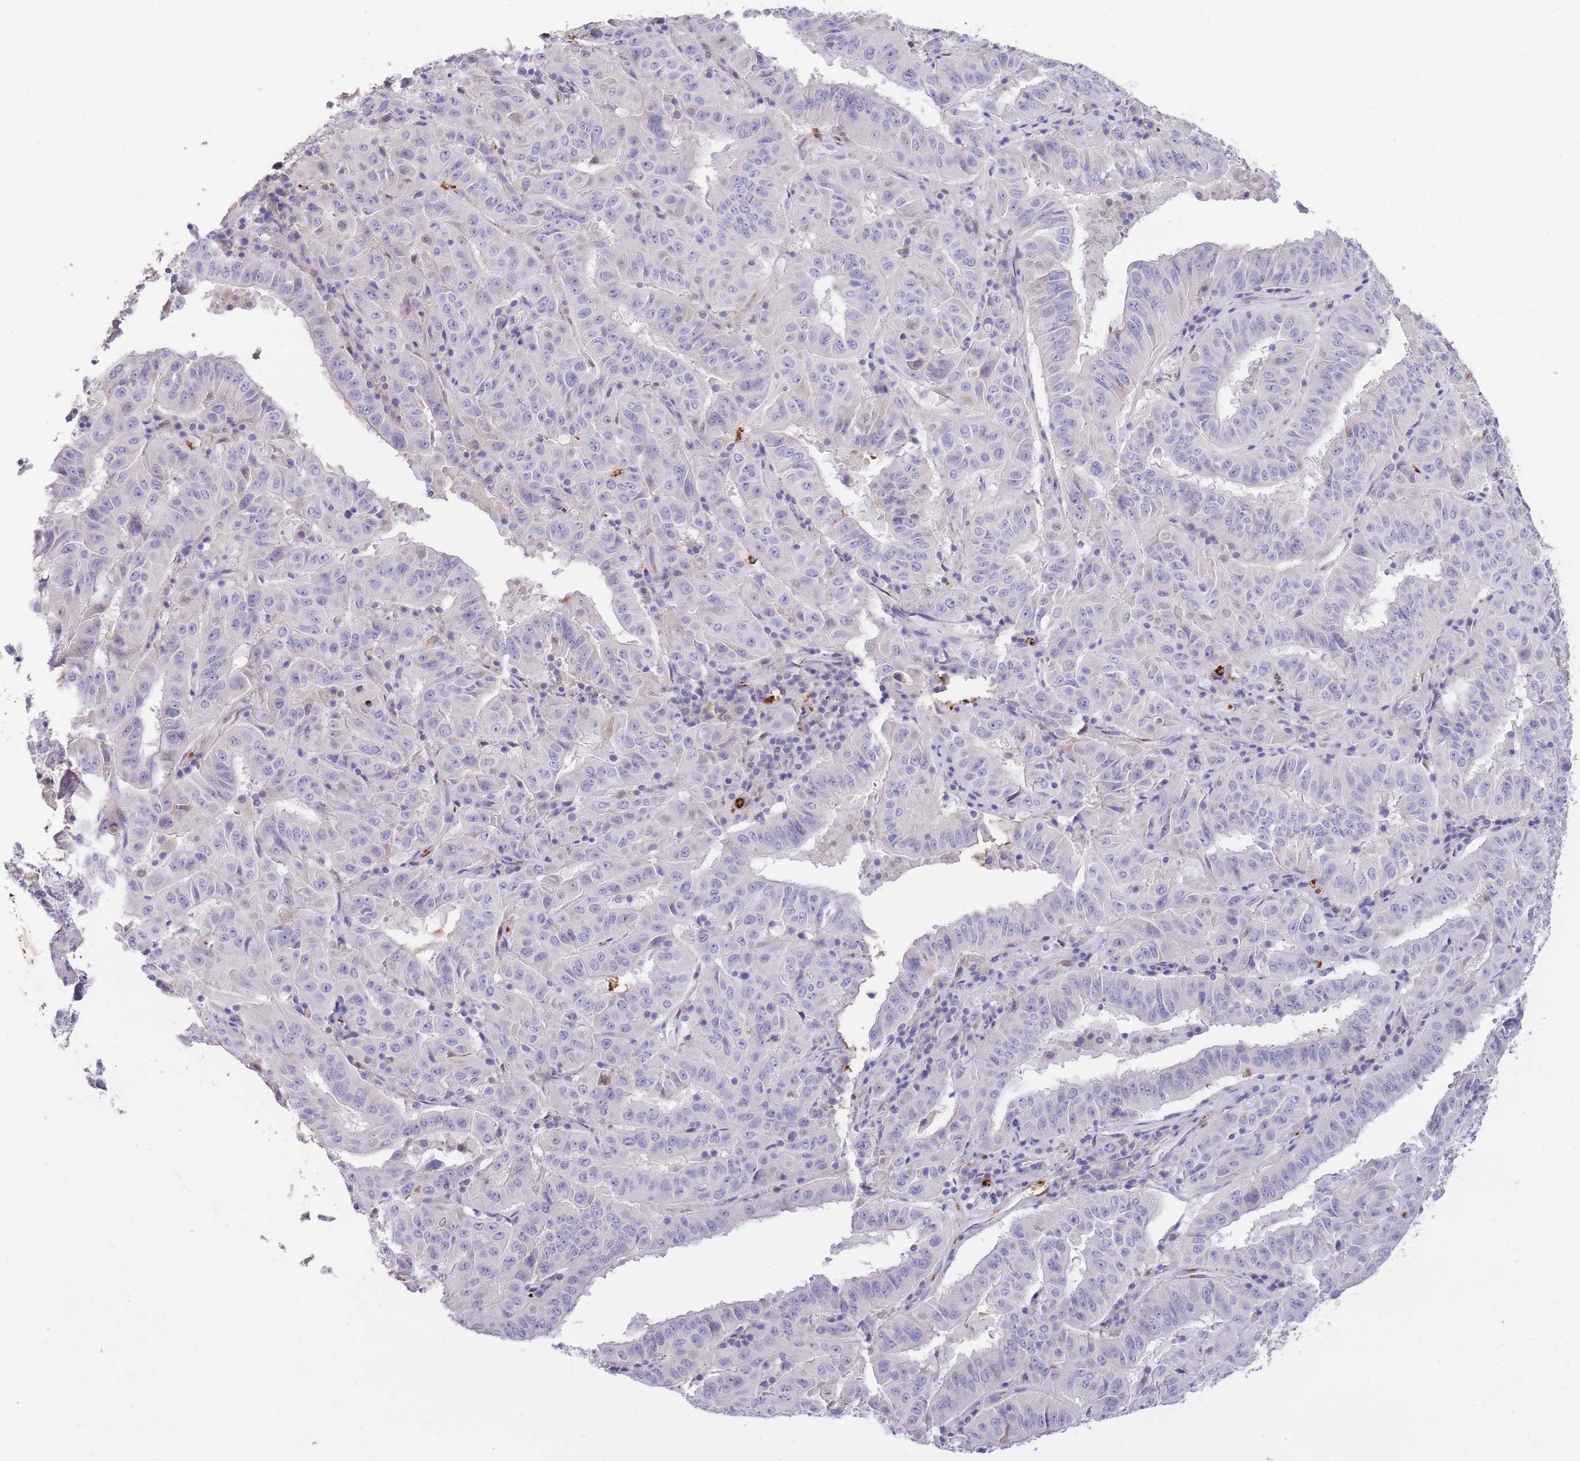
{"staining": {"intensity": "negative", "quantity": "none", "location": "none"}, "tissue": "pancreatic cancer", "cell_type": "Tumor cells", "image_type": "cancer", "snomed": [{"axis": "morphology", "description": "Adenocarcinoma, NOS"}, {"axis": "topography", "description": "Pancreas"}], "caption": "Tumor cells show no significant staining in adenocarcinoma (pancreatic).", "gene": "CENPM", "patient": {"sex": "male", "age": 63}}